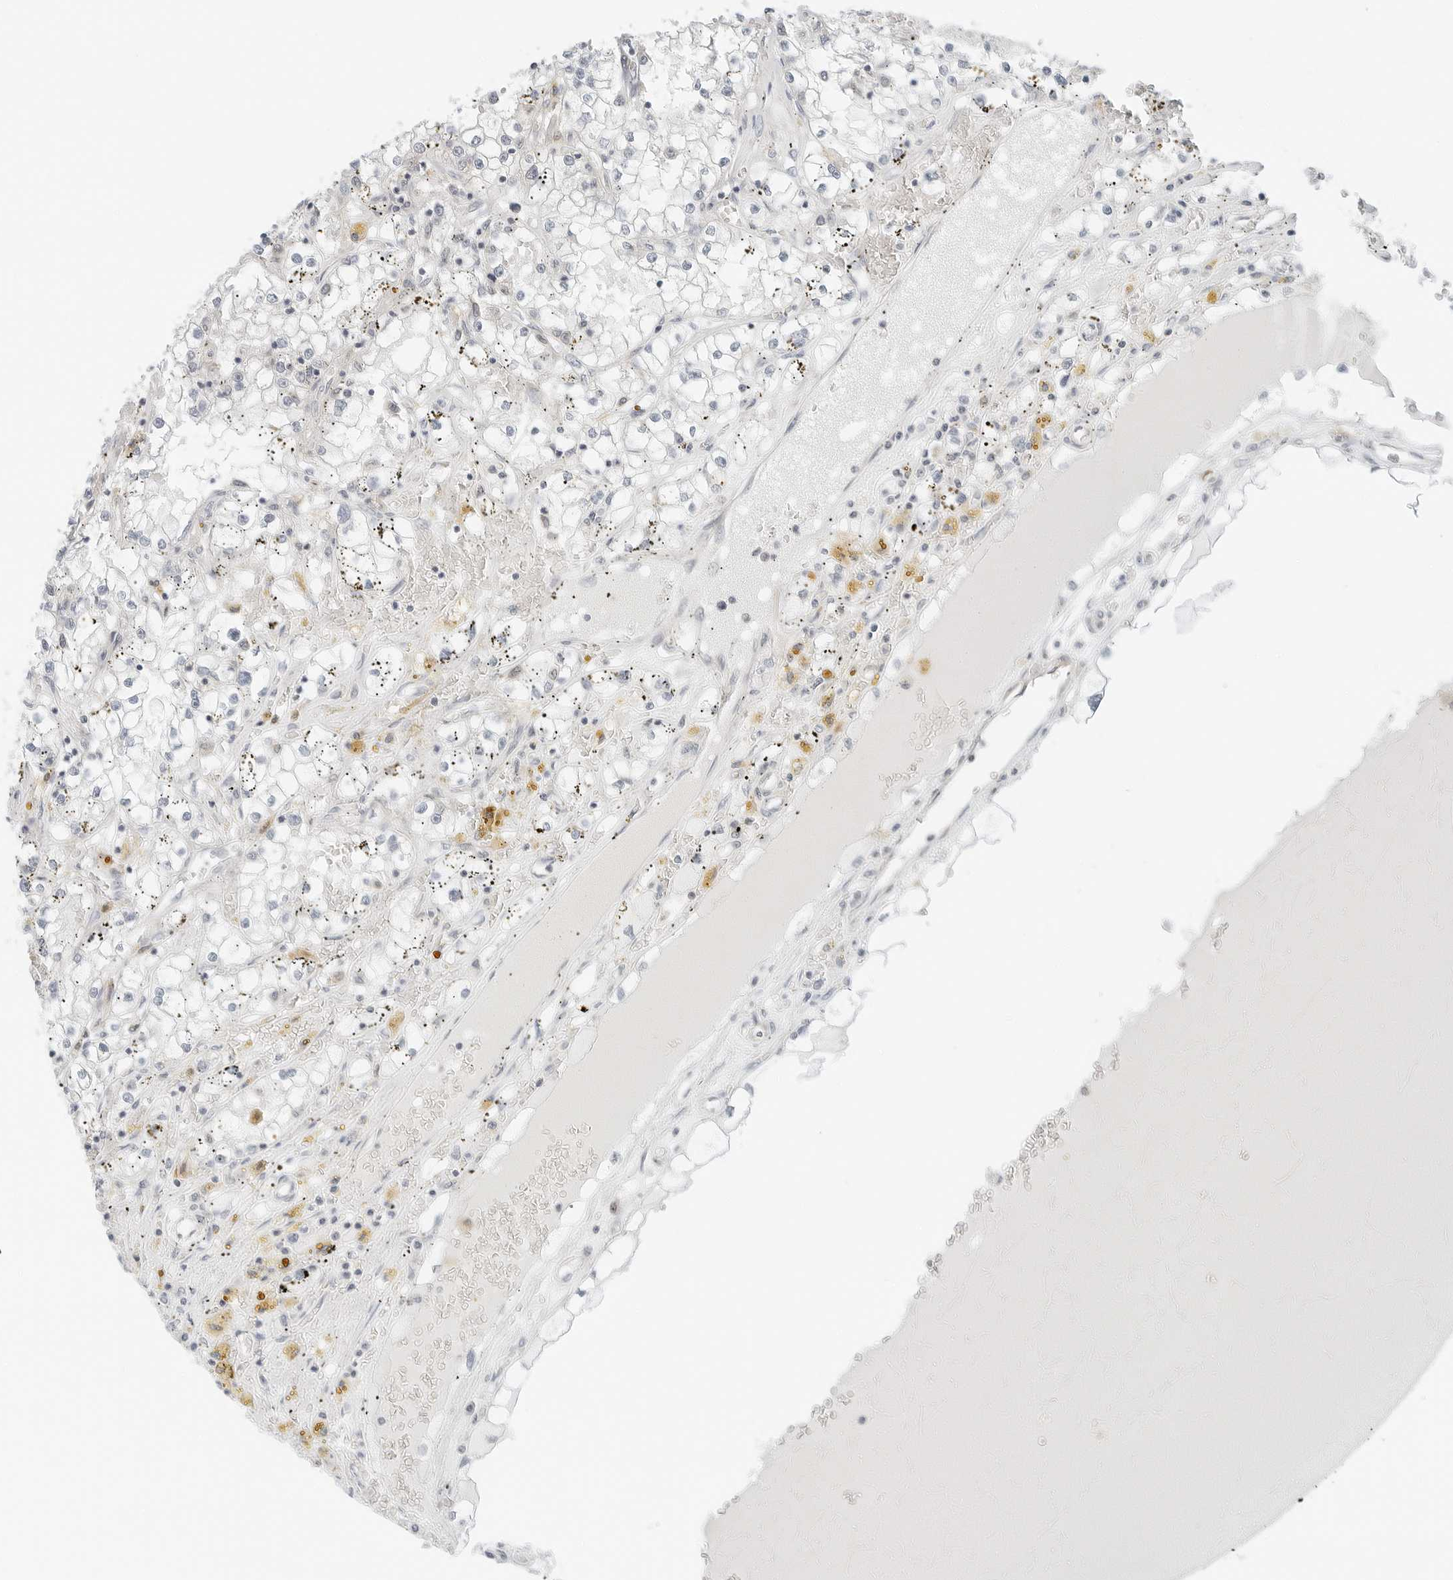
{"staining": {"intensity": "negative", "quantity": "none", "location": "none"}, "tissue": "renal cancer", "cell_type": "Tumor cells", "image_type": "cancer", "snomed": [{"axis": "morphology", "description": "Adenocarcinoma, NOS"}, {"axis": "topography", "description": "Kidney"}], "caption": "High power microscopy image of an immunohistochemistry histopathology image of renal cancer (adenocarcinoma), revealing no significant staining in tumor cells.", "gene": "IQCC", "patient": {"sex": "male", "age": 56}}